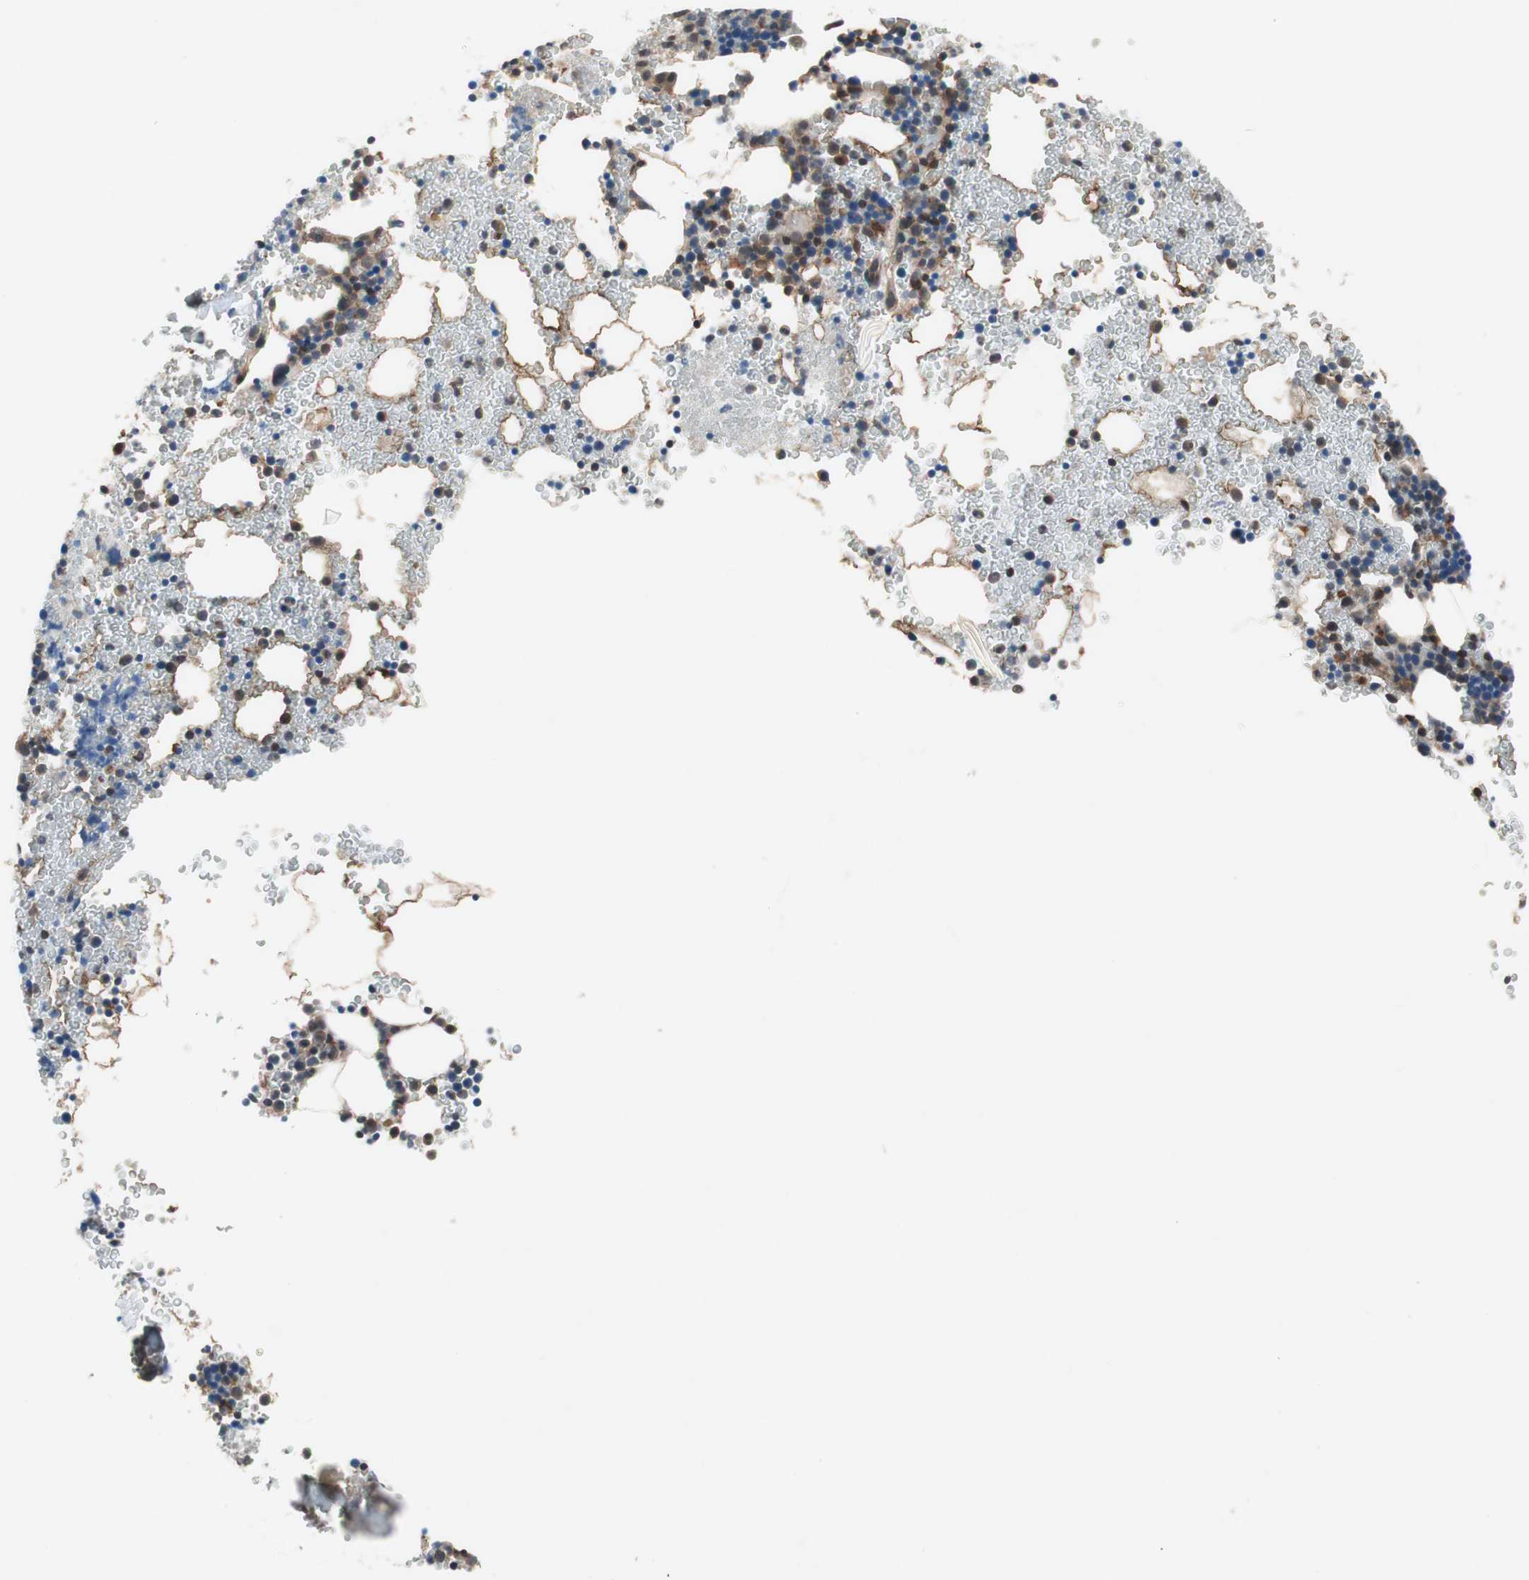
{"staining": {"intensity": "moderate", "quantity": "25%-75%", "location": "cytoplasmic/membranous"}, "tissue": "bone marrow", "cell_type": "Hematopoietic cells", "image_type": "normal", "snomed": [{"axis": "morphology", "description": "Normal tissue, NOS"}, {"axis": "morphology", "description": "Inflammation, NOS"}, {"axis": "topography", "description": "Bone marrow"}], "caption": "Protein staining shows moderate cytoplasmic/membranous staining in approximately 25%-75% of hematopoietic cells in benign bone marrow. (DAB IHC with brightfield microscopy, high magnification).", "gene": "GALT", "patient": {"sex": "male", "age": 22}}